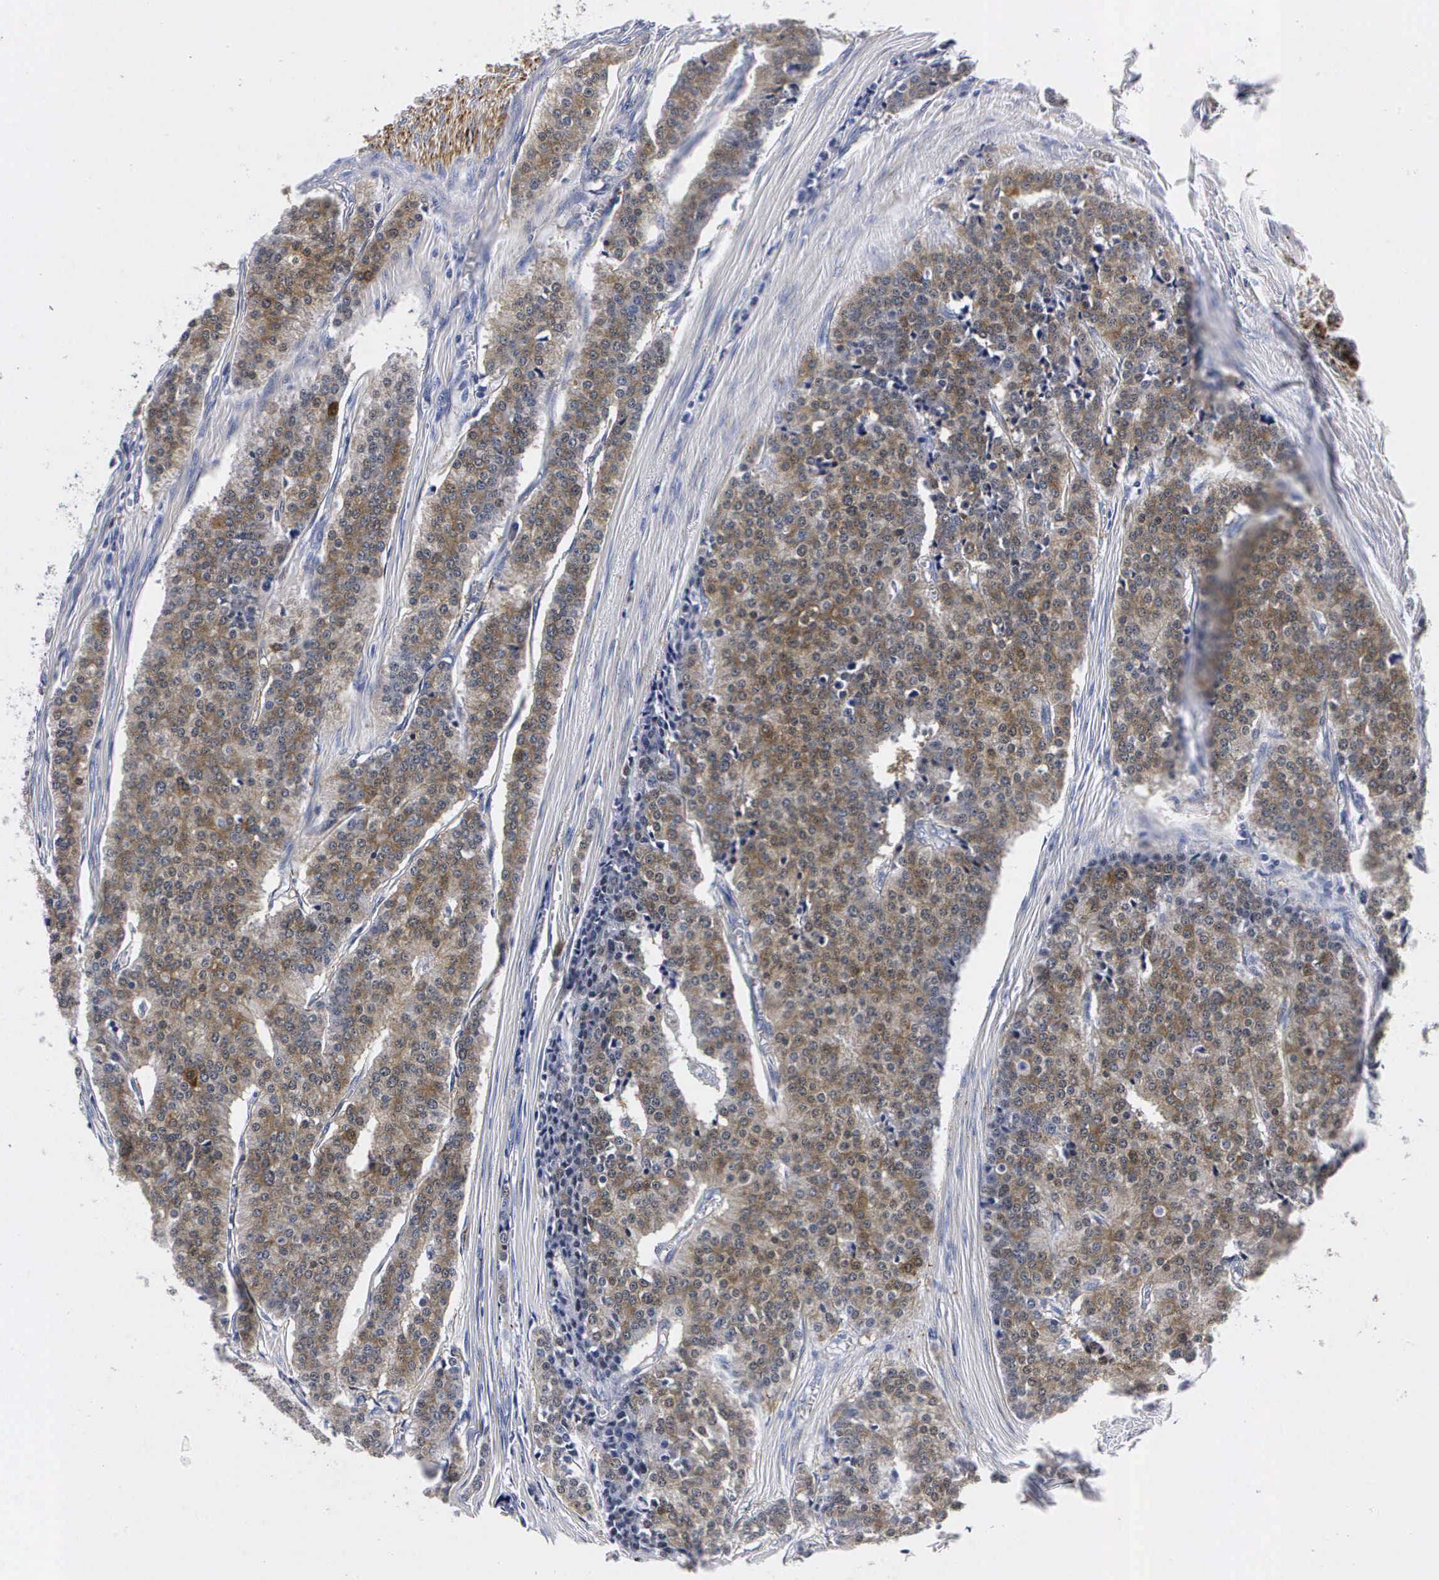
{"staining": {"intensity": "moderate", "quantity": ">75%", "location": "cytoplasmic/membranous"}, "tissue": "carcinoid", "cell_type": "Tumor cells", "image_type": "cancer", "snomed": [{"axis": "morphology", "description": "Carcinoid, malignant, NOS"}, {"axis": "topography", "description": "Small intestine"}], "caption": "Approximately >75% of tumor cells in carcinoid (malignant) display moderate cytoplasmic/membranous protein positivity as visualized by brown immunohistochemical staining.", "gene": "ENO2", "patient": {"sex": "male", "age": 63}}